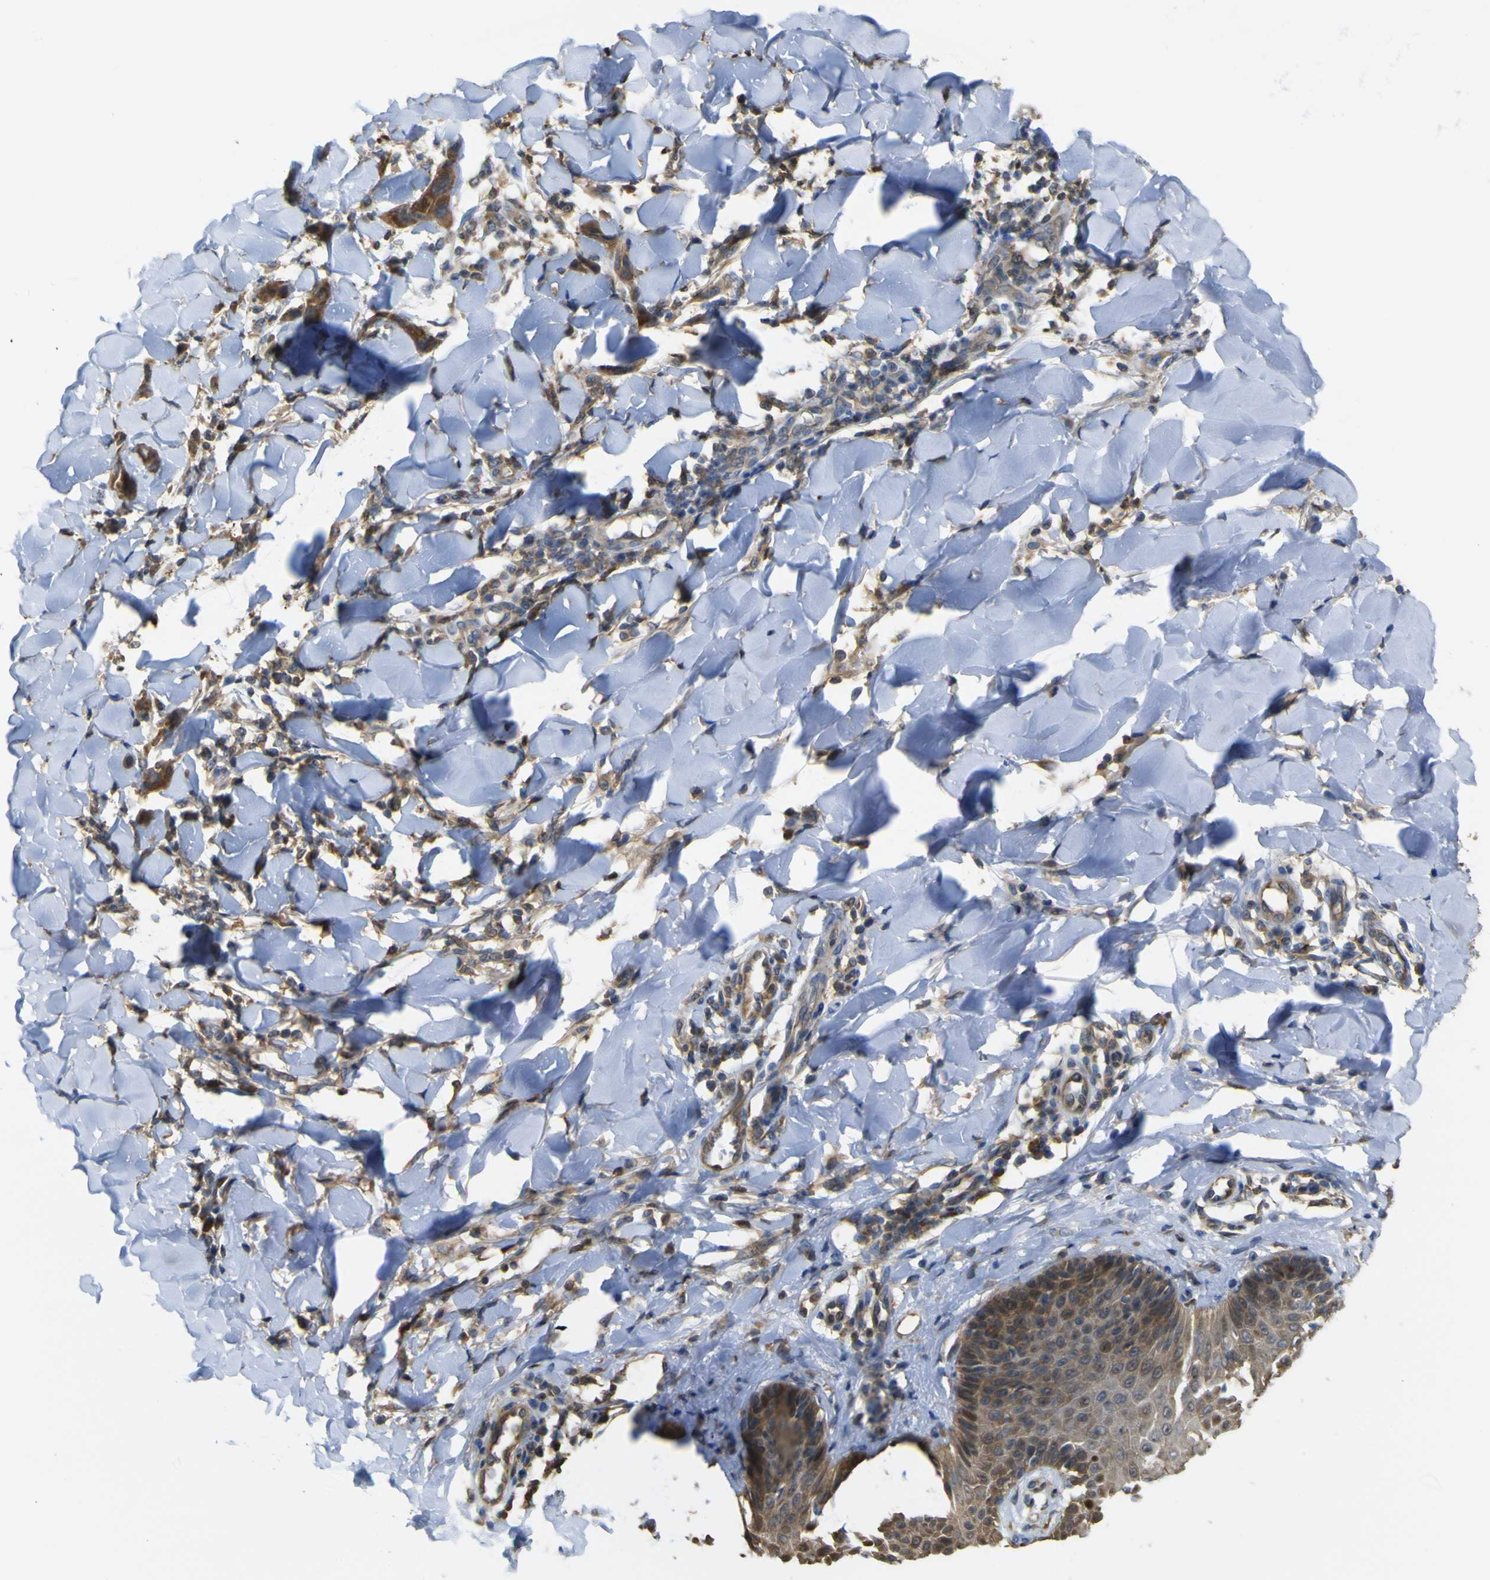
{"staining": {"intensity": "moderate", "quantity": ">75%", "location": "cytoplasmic/membranous"}, "tissue": "skin cancer", "cell_type": "Tumor cells", "image_type": "cancer", "snomed": [{"axis": "morphology", "description": "Squamous cell carcinoma, NOS"}, {"axis": "topography", "description": "Skin"}], "caption": "Human squamous cell carcinoma (skin) stained with a brown dye shows moderate cytoplasmic/membranous positive expression in about >75% of tumor cells.", "gene": "ABHD3", "patient": {"sex": "male", "age": 24}}